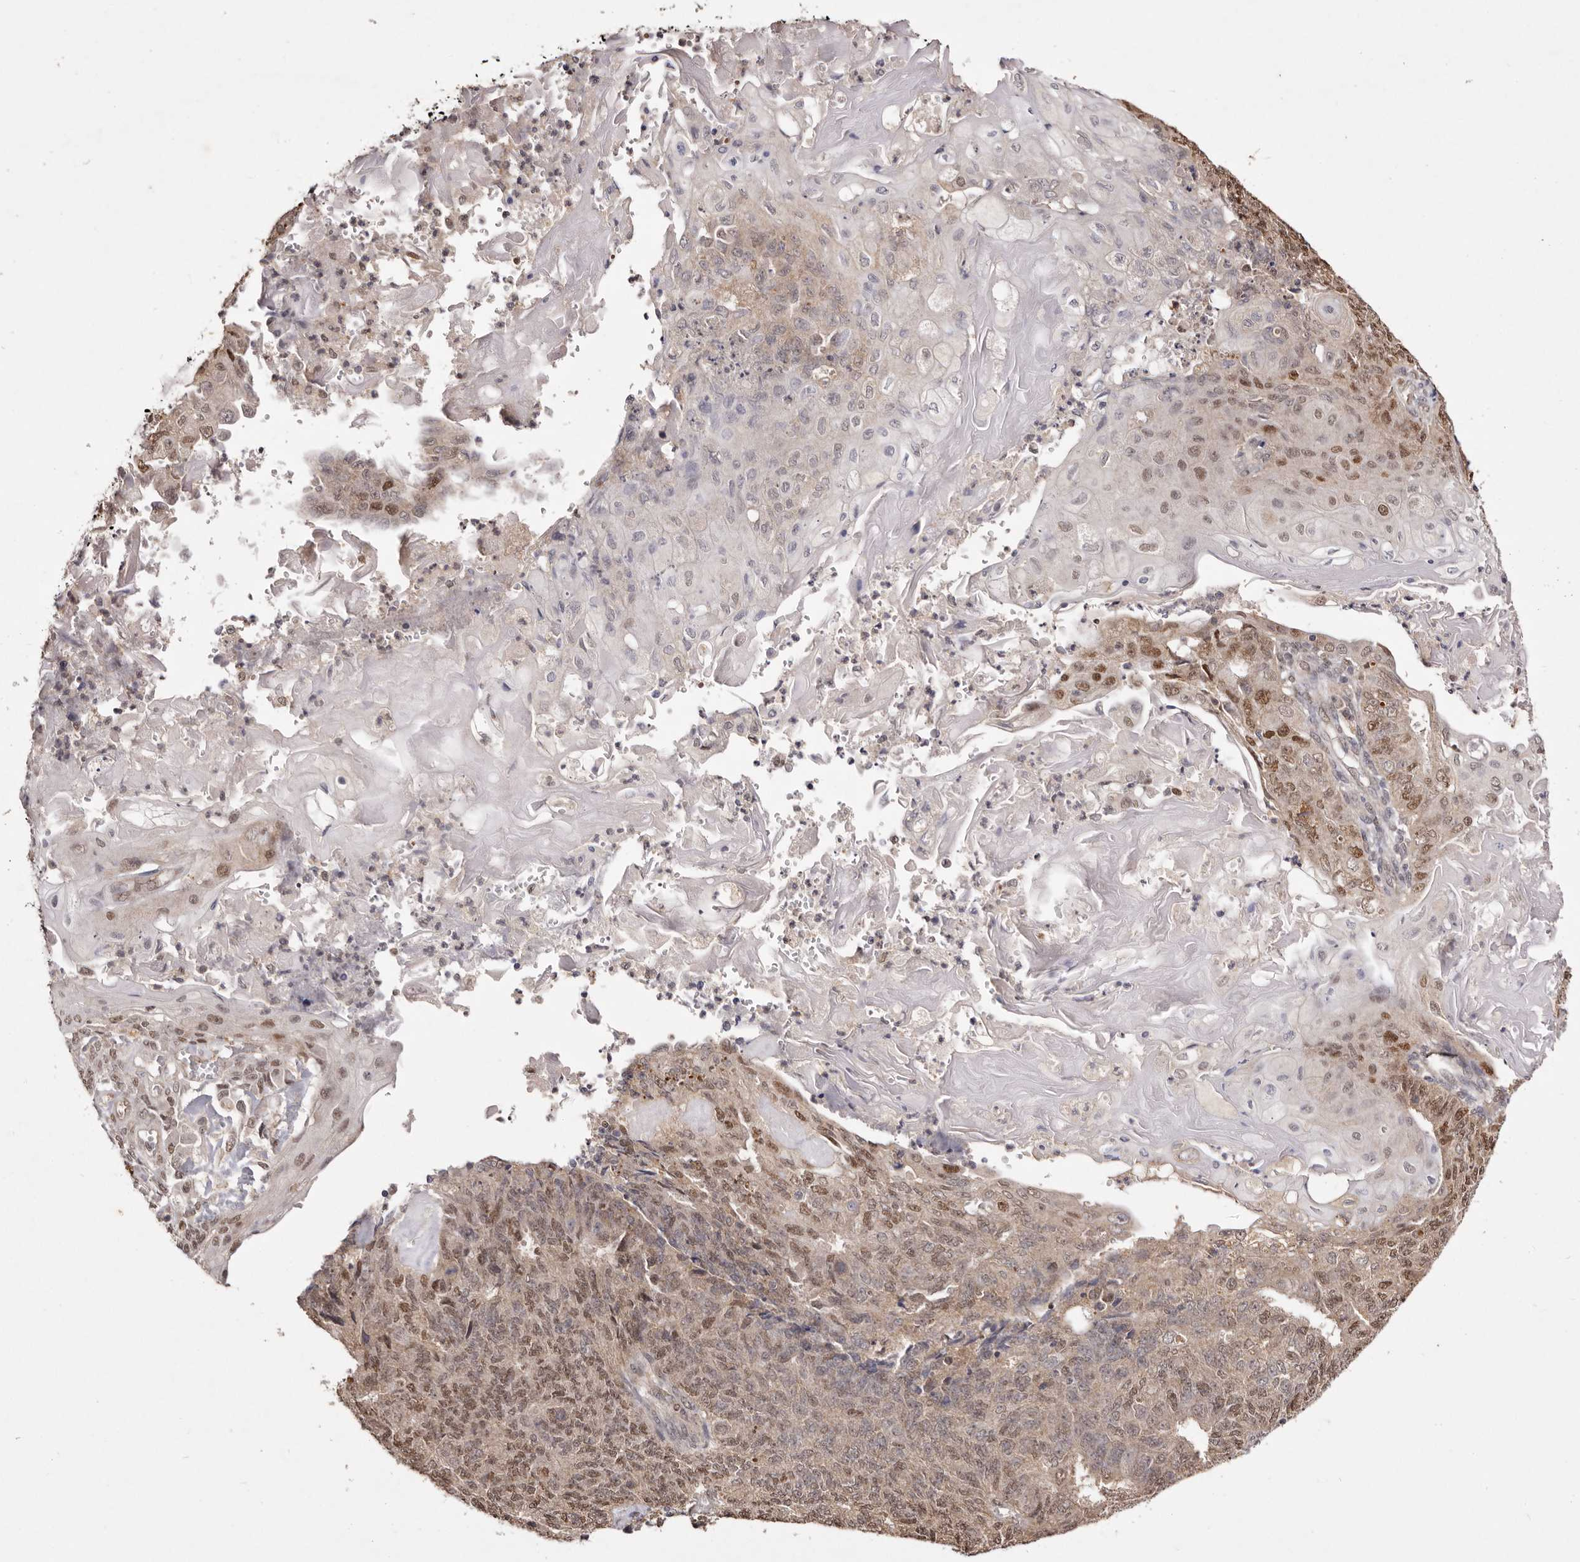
{"staining": {"intensity": "moderate", "quantity": "25%-75%", "location": "nuclear"}, "tissue": "endometrial cancer", "cell_type": "Tumor cells", "image_type": "cancer", "snomed": [{"axis": "morphology", "description": "Adenocarcinoma, NOS"}, {"axis": "topography", "description": "Endometrium"}], "caption": "IHC of endometrial adenocarcinoma shows medium levels of moderate nuclear positivity in approximately 25%-75% of tumor cells.", "gene": "NOTCH1", "patient": {"sex": "female", "age": 32}}